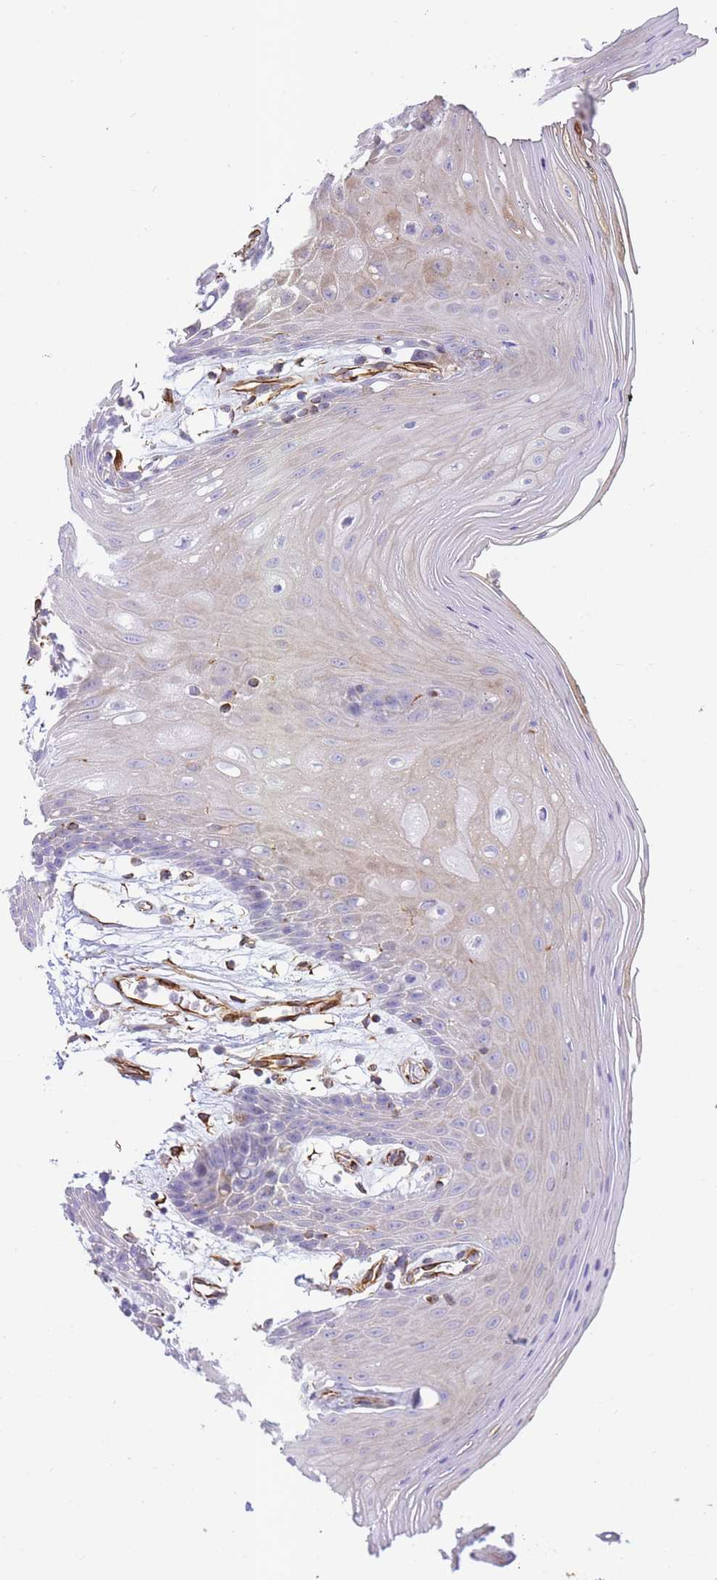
{"staining": {"intensity": "moderate", "quantity": "<25%", "location": "cytoplasmic/membranous"}, "tissue": "oral mucosa", "cell_type": "Squamous epithelial cells", "image_type": "normal", "snomed": [{"axis": "morphology", "description": "Normal tissue, NOS"}, {"axis": "topography", "description": "Oral tissue"}, {"axis": "topography", "description": "Tounge, NOS"}], "caption": "A histopathology image of human oral mucosa stained for a protein demonstrates moderate cytoplasmic/membranous brown staining in squamous epithelial cells. The staining was performed using DAB to visualize the protein expression in brown, while the nuclei were stained in blue with hematoxylin (Magnification: 20x).", "gene": "ECPAS", "patient": {"sex": "female", "age": 59}}